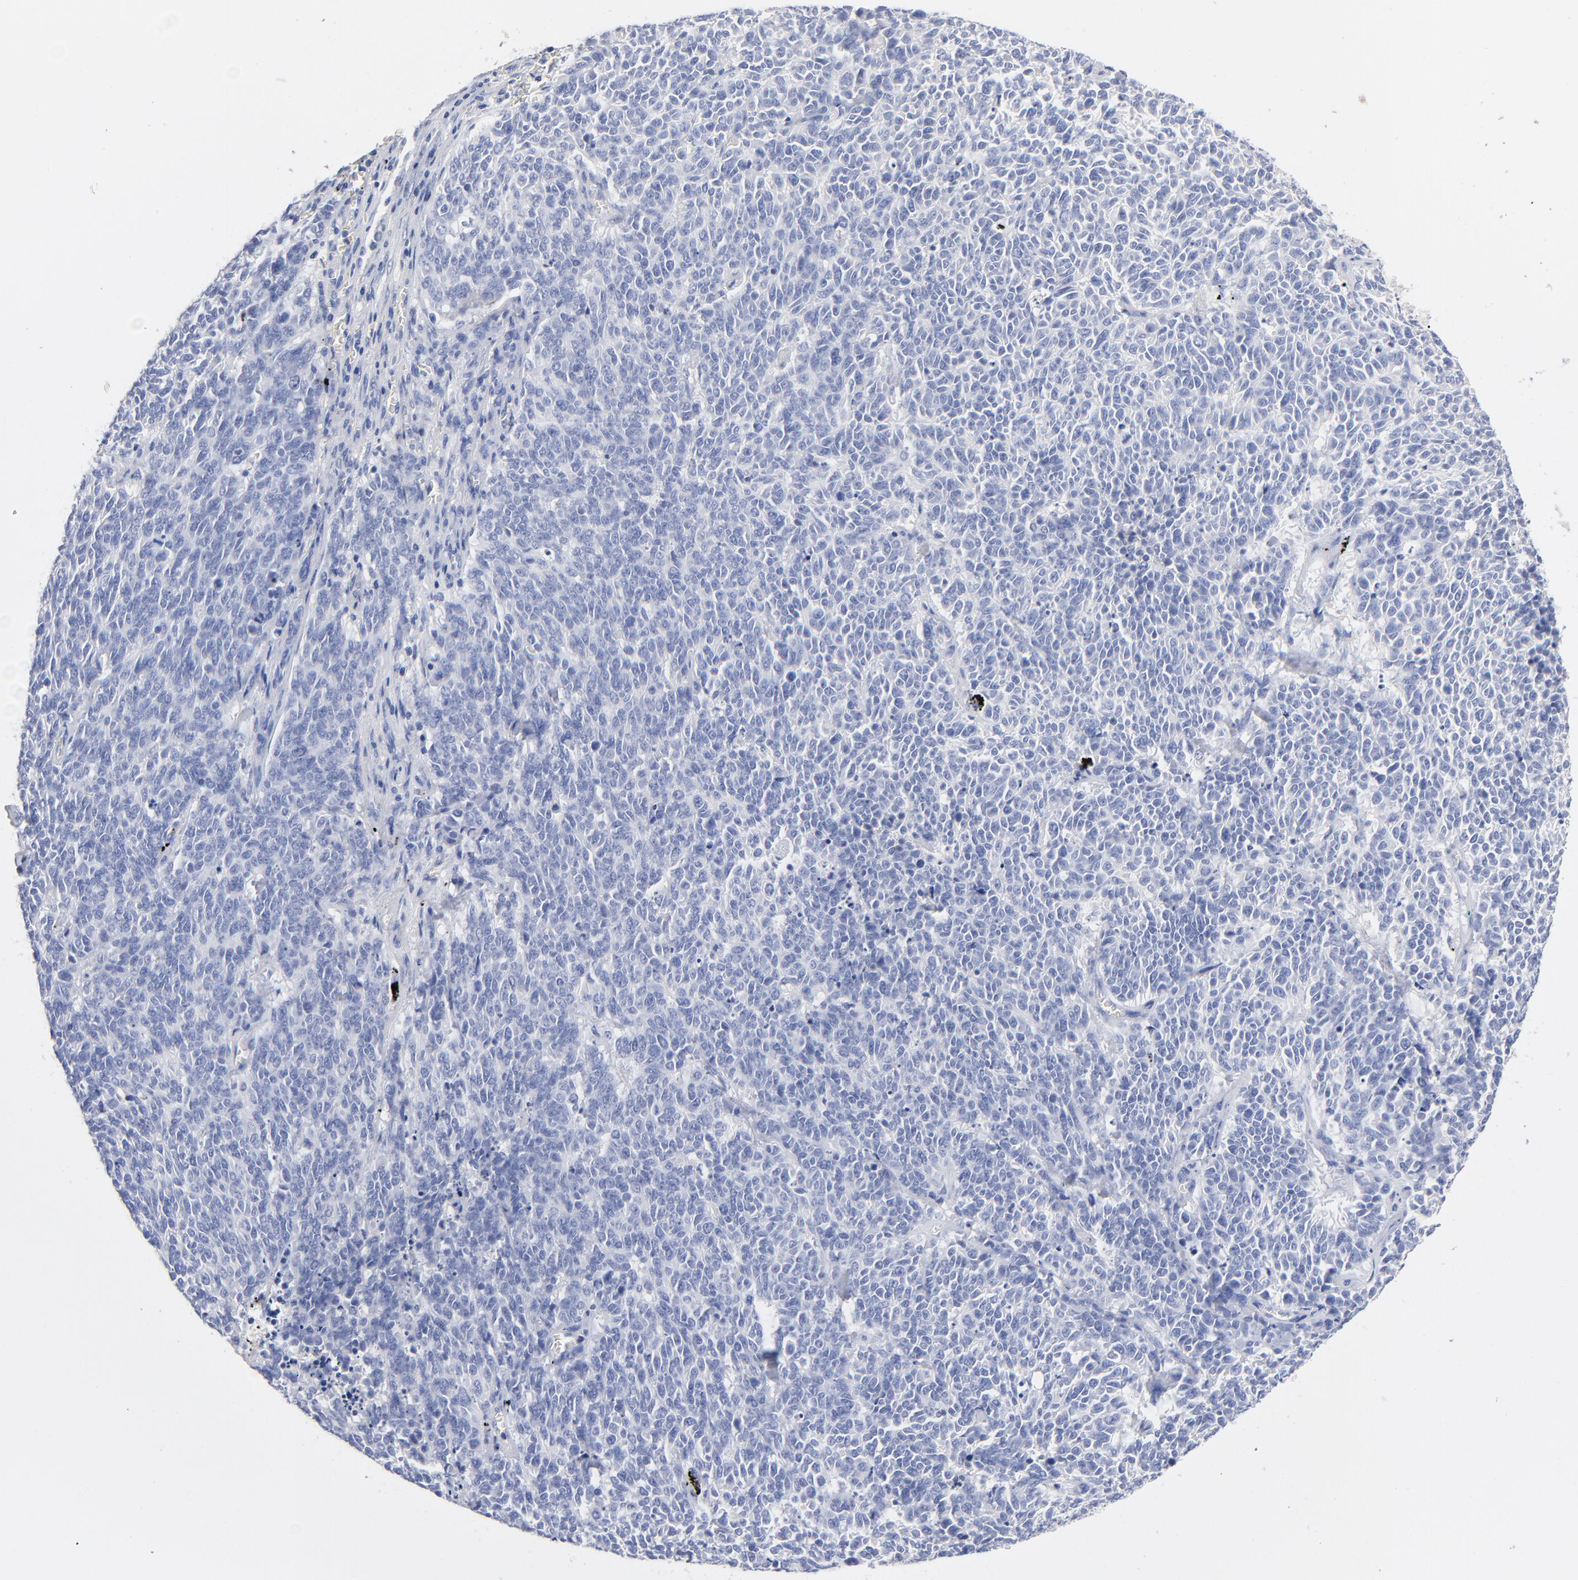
{"staining": {"intensity": "negative", "quantity": "none", "location": "none"}, "tissue": "lung cancer", "cell_type": "Tumor cells", "image_type": "cancer", "snomed": [{"axis": "morphology", "description": "Neoplasm, malignant, NOS"}, {"axis": "topography", "description": "Lung"}], "caption": "DAB immunohistochemical staining of lung neoplasm (malignant) reveals no significant positivity in tumor cells.", "gene": "CPS1", "patient": {"sex": "female", "age": 58}}